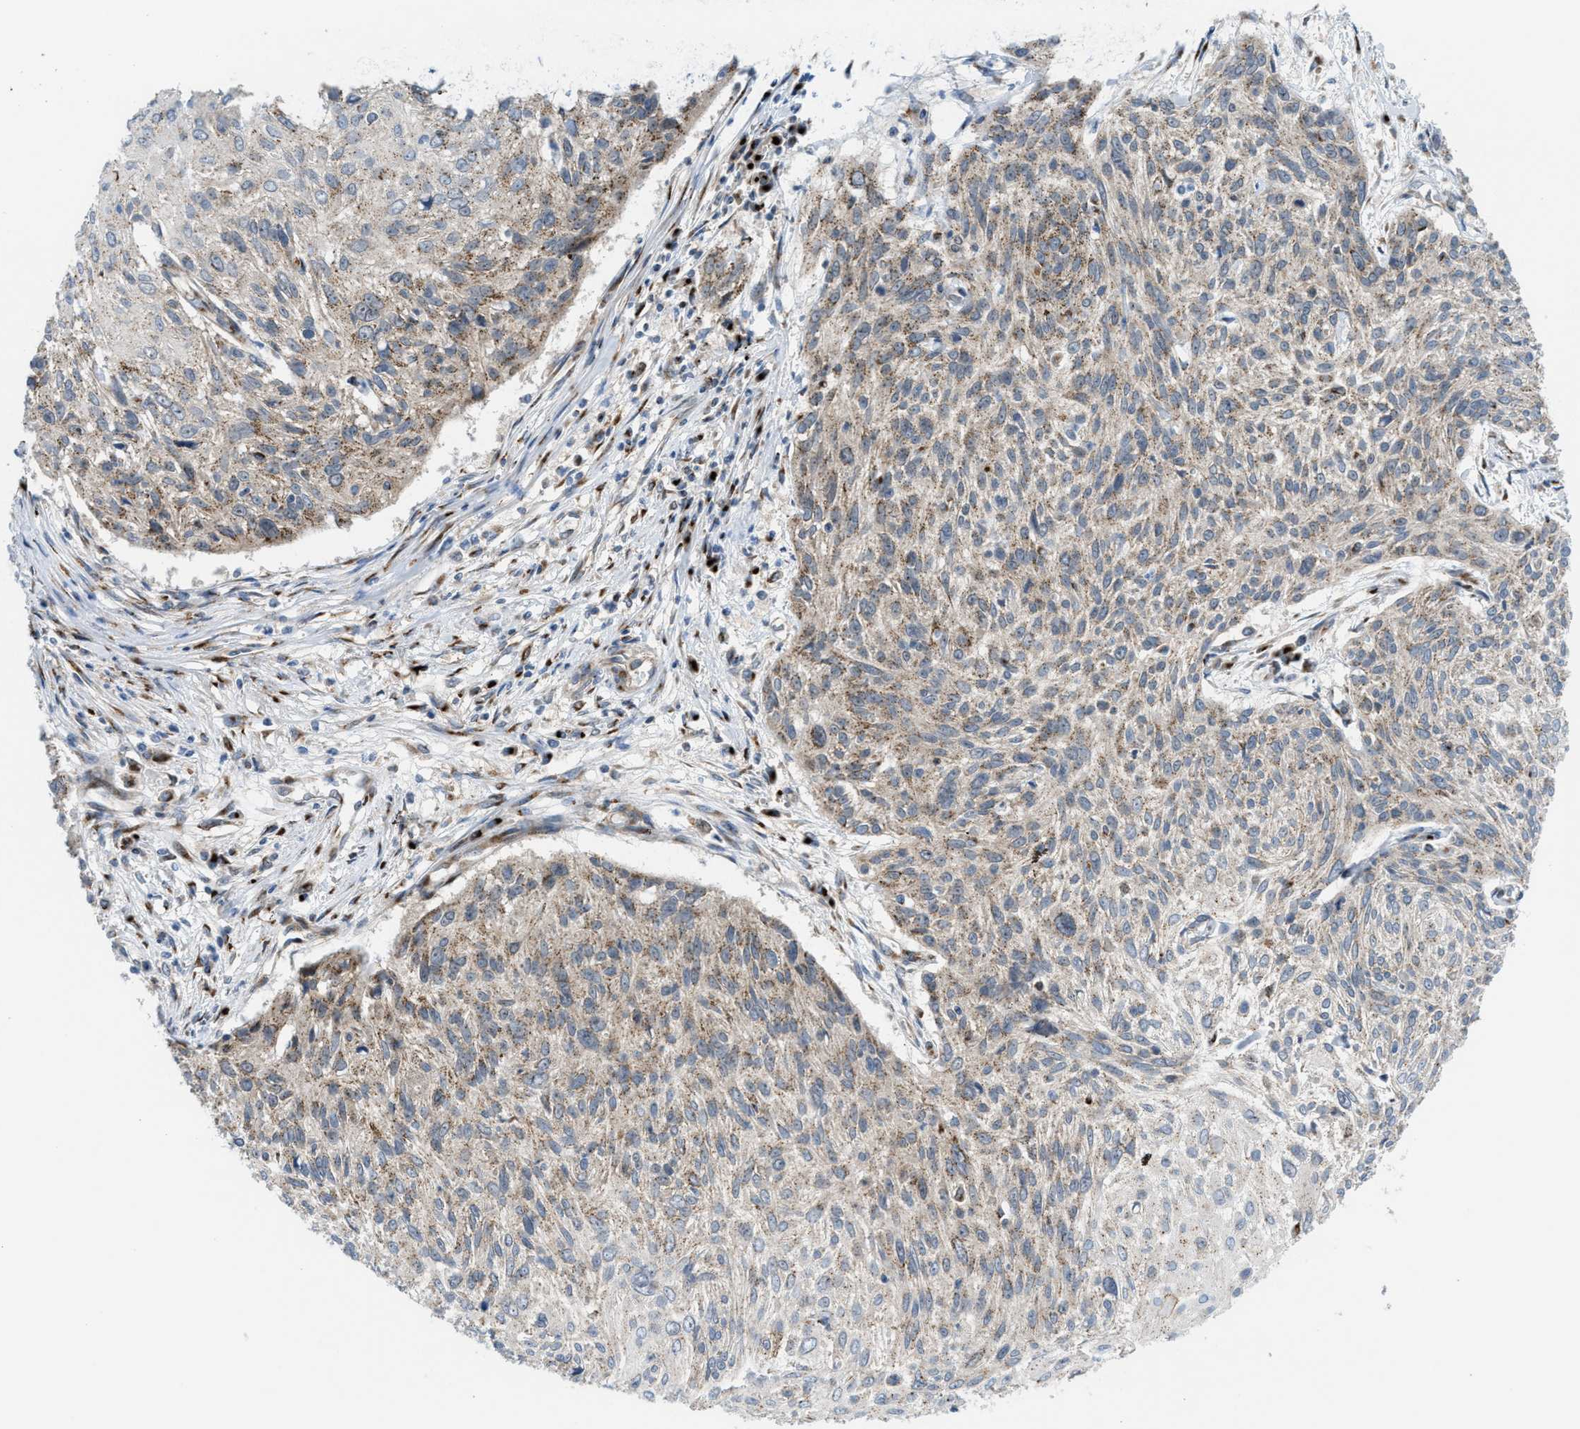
{"staining": {"intensity": "weak", "quantity": "25%-75%", "location": "cytoplasmic/membranous"}, "tissue": "cervical cancer", "cell_type": "Tumor cells", "image_type": "cancer", "snomed": [{"axis": "morphology", "description": "Squamous cell carcinoma, NOS"}, {"axis": "topography", "description": "Cervix"}], "caption": "Tumor cells demonstrate low levels of weak cytoplasmic/membranous expression in approximately 25%-75% of cells in cervical cancer.", "gene": "SLC38A10", "patient": {"sex": "female", "age": 51}}